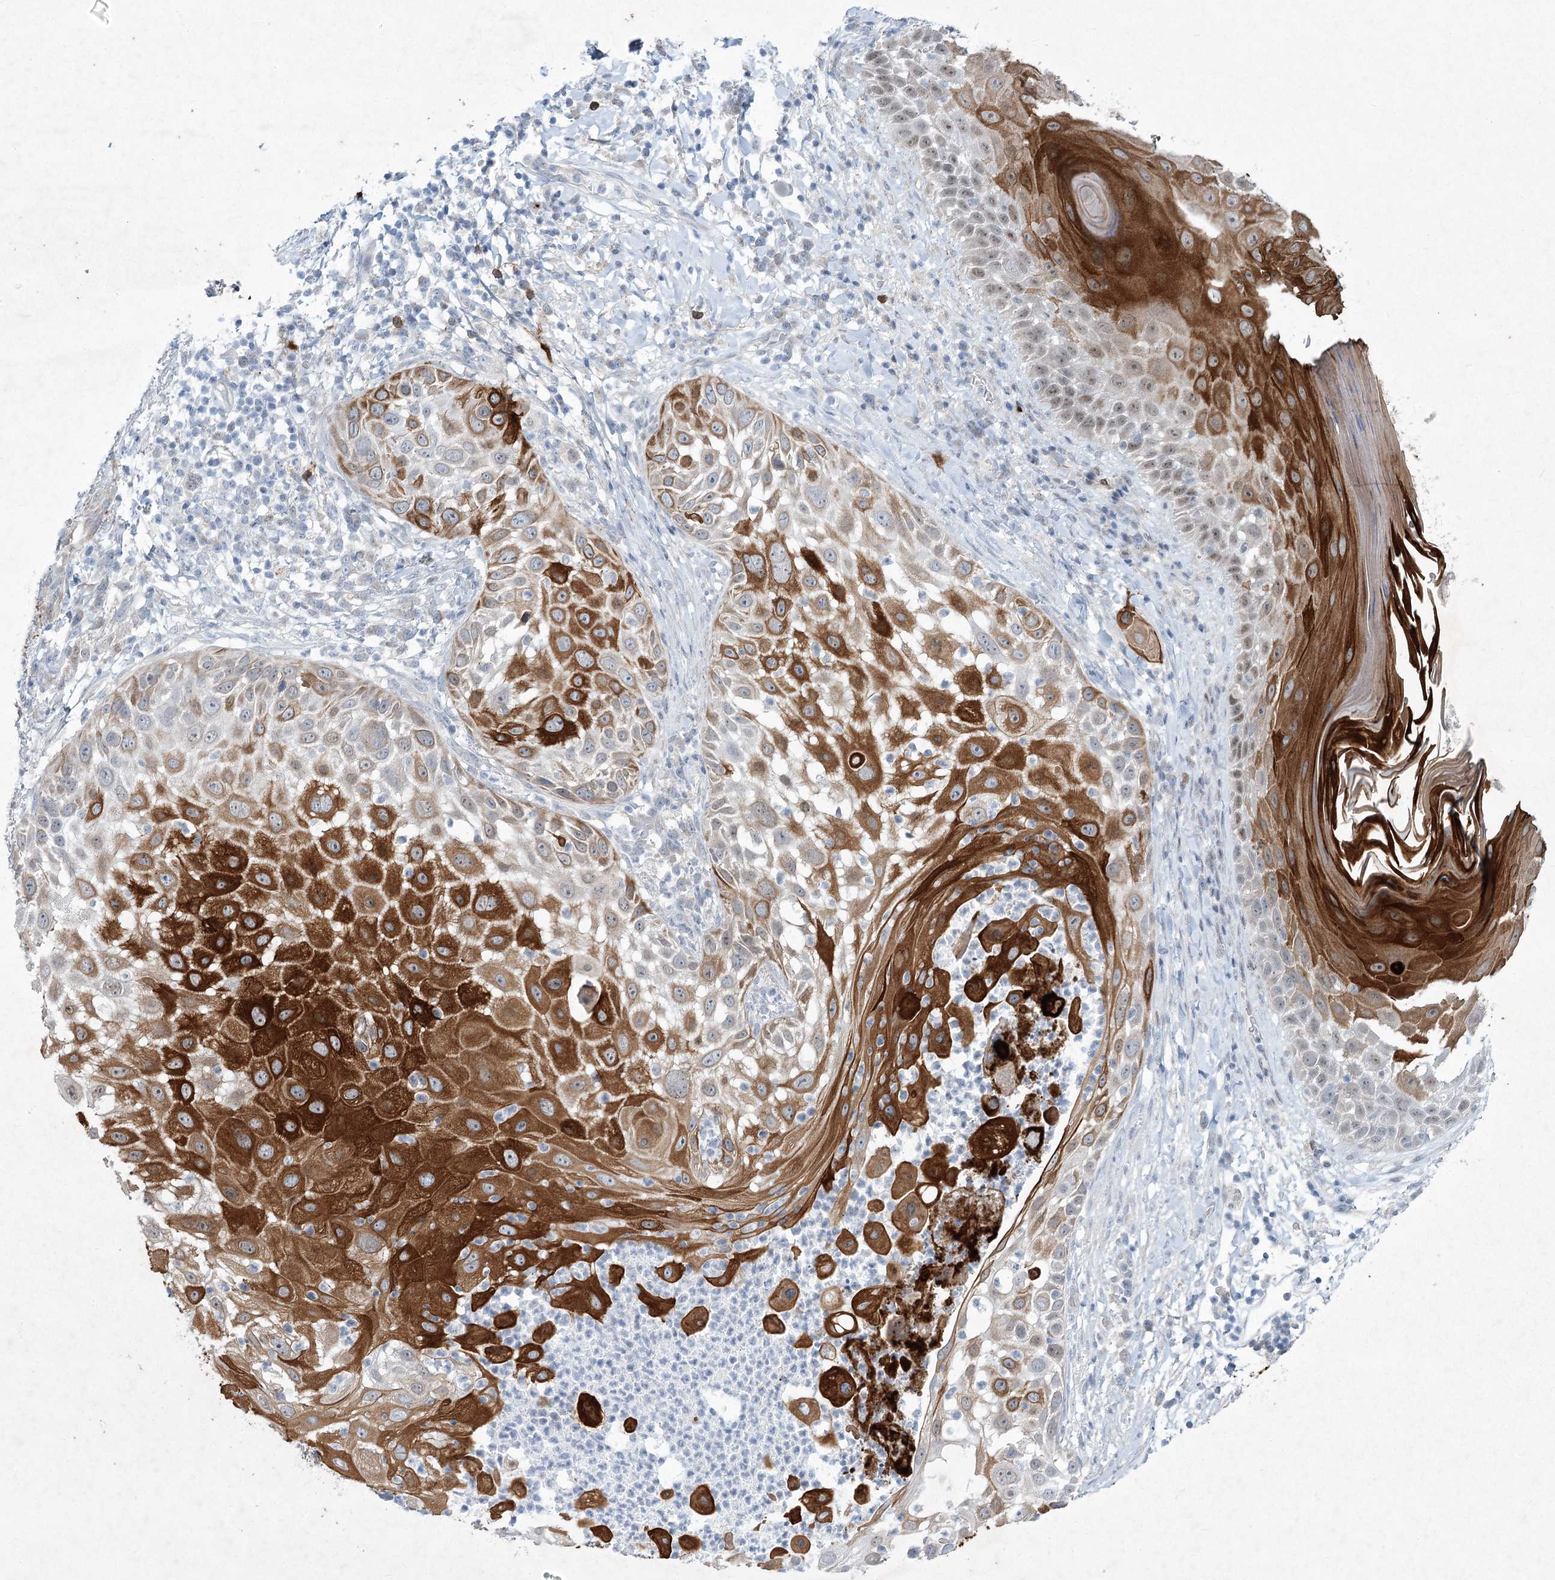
{"staining": {"intensity": "strong", "quantity": "25%-75%", "location": "cytoplasmic/membranous"}, "tissue": "skin cancer", "cell_type": "Tumor cells", "image_type": "cancer", "snomed": [{"axis": "morphology", "description": "Squamous cell carcinoma, NOS"}, {"axis": "topography", "description": "Skin"}], "caption": "DAB (3,3'-diaminobenzidine) immunohistochemical staining of human skin cancer exhibits strong cytoplasmic/membranous protein expression in approximately 25%-75% of tumor cells. The staining is performed using DAB (3,3'-diaminobenzidine) brown chromogen to label protein expression. The nuclei are counter-stained blue using hematoxylin.", "gene": "ABITRAM", "patient": {"sex": "female", "age": 44}}